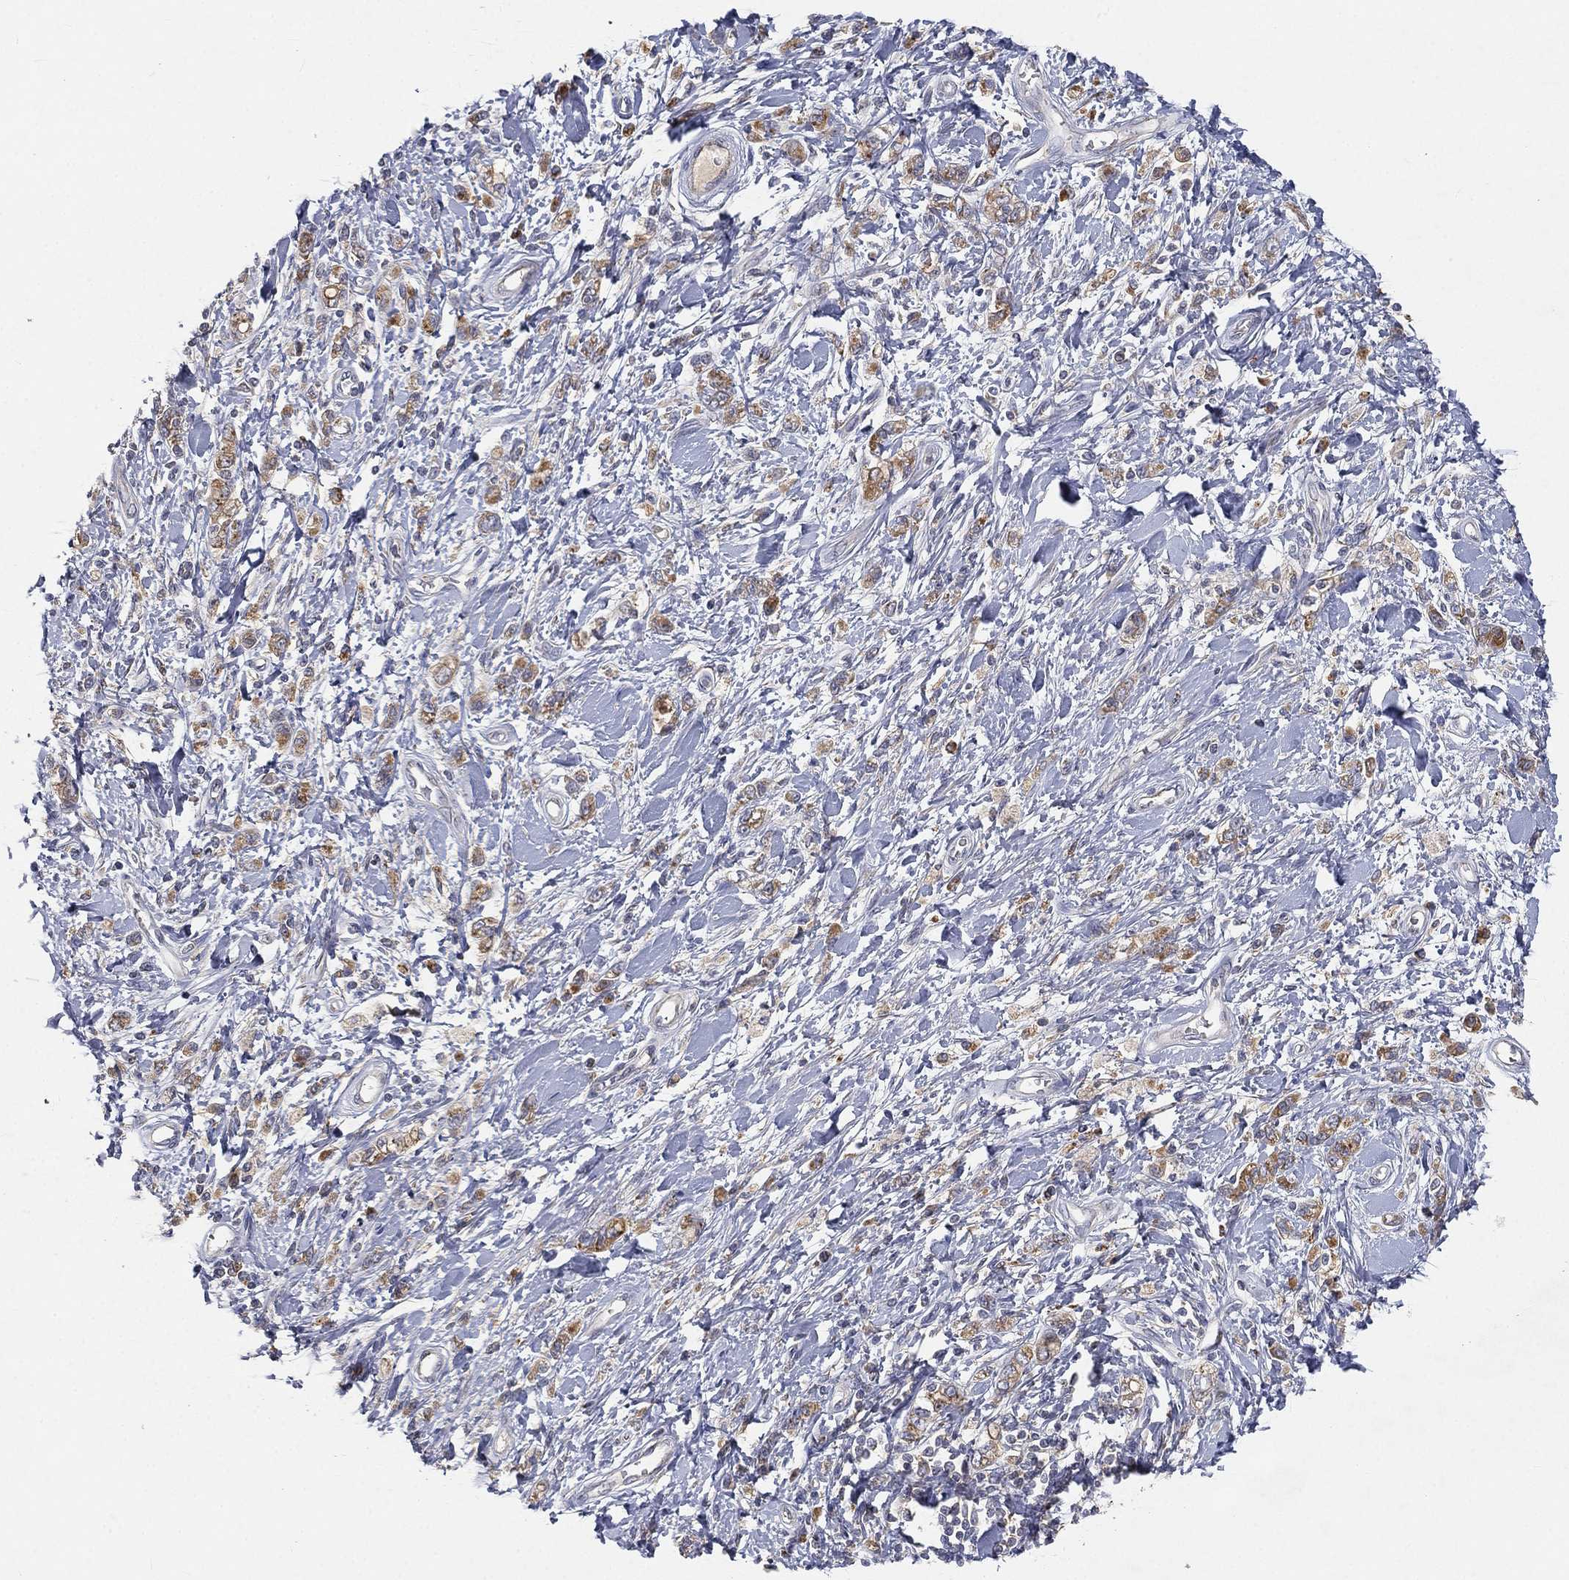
{"staining": {"intensity": "moderate", "quantity": ">75%", "location": "cytoplasmic/membranous"}, "tissue": "stomach cancer", "cell_type": "Tumor cells", "image_type": "cancer", "snomed": [{"axis": "morphology", "description": "Adenocarcinoma, NOS"}, {"axis": "topography", "description": "Stomach"}], "caption": "DAB immunohistochemical staining of human adenocarcinoma (stomach) shows moderate cytoplasmic/membranous protein staining in about >75% of tumor cells.", "gene": "CTSL", "patient": {"sex": "male", "age": 77}}